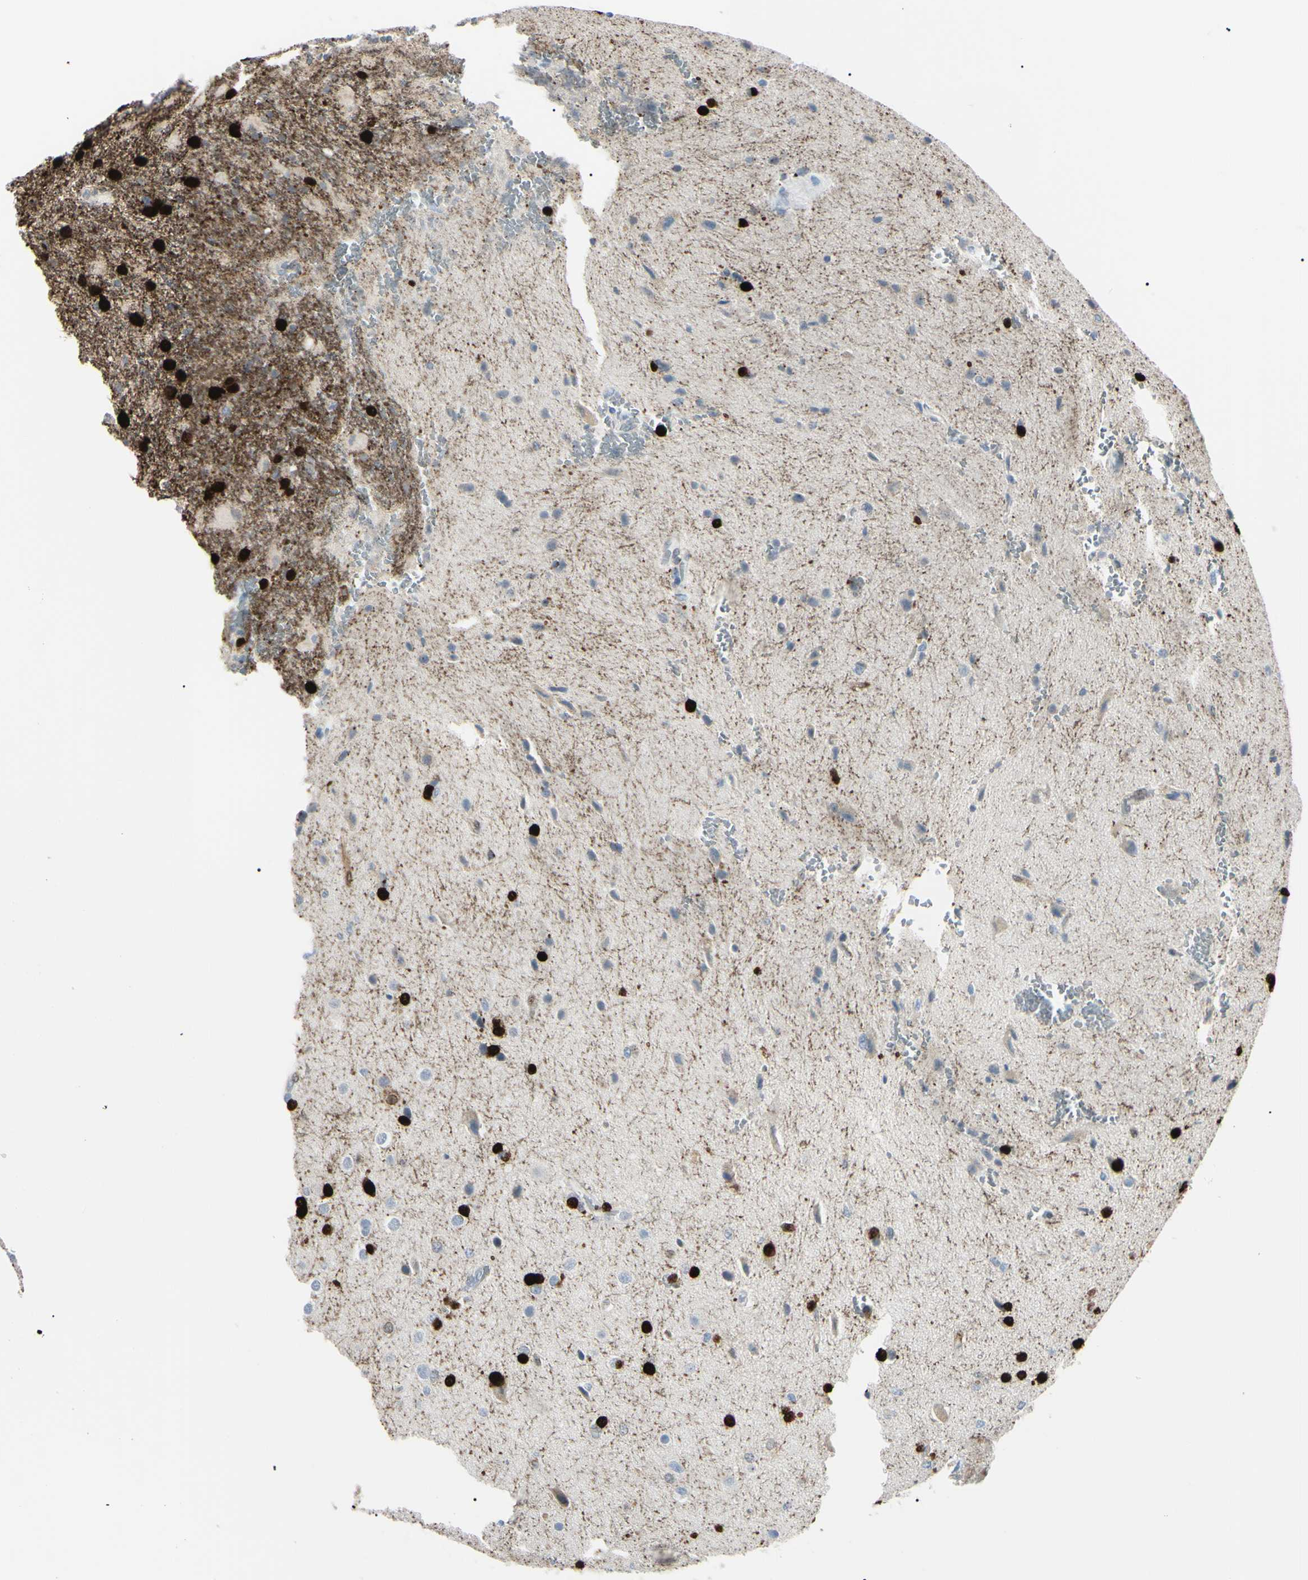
{"staining": {"intensity": "negative", "quantity": "none", "location": "none"}, "tissue": "glioma", "cell_type": "Tumor cells", "image_type": "cancer", "snomed": [{"axis": "morphology", "description": "Glioma, malignant, High grade"}, {"axis": "topography", "description": "Brain"}], "caption": "Glioma was stained to show a protein in brown. There is no significant positivity in tumor cells.", "gene": "CA2", "patient": {"sex": "male", "age": 71}}